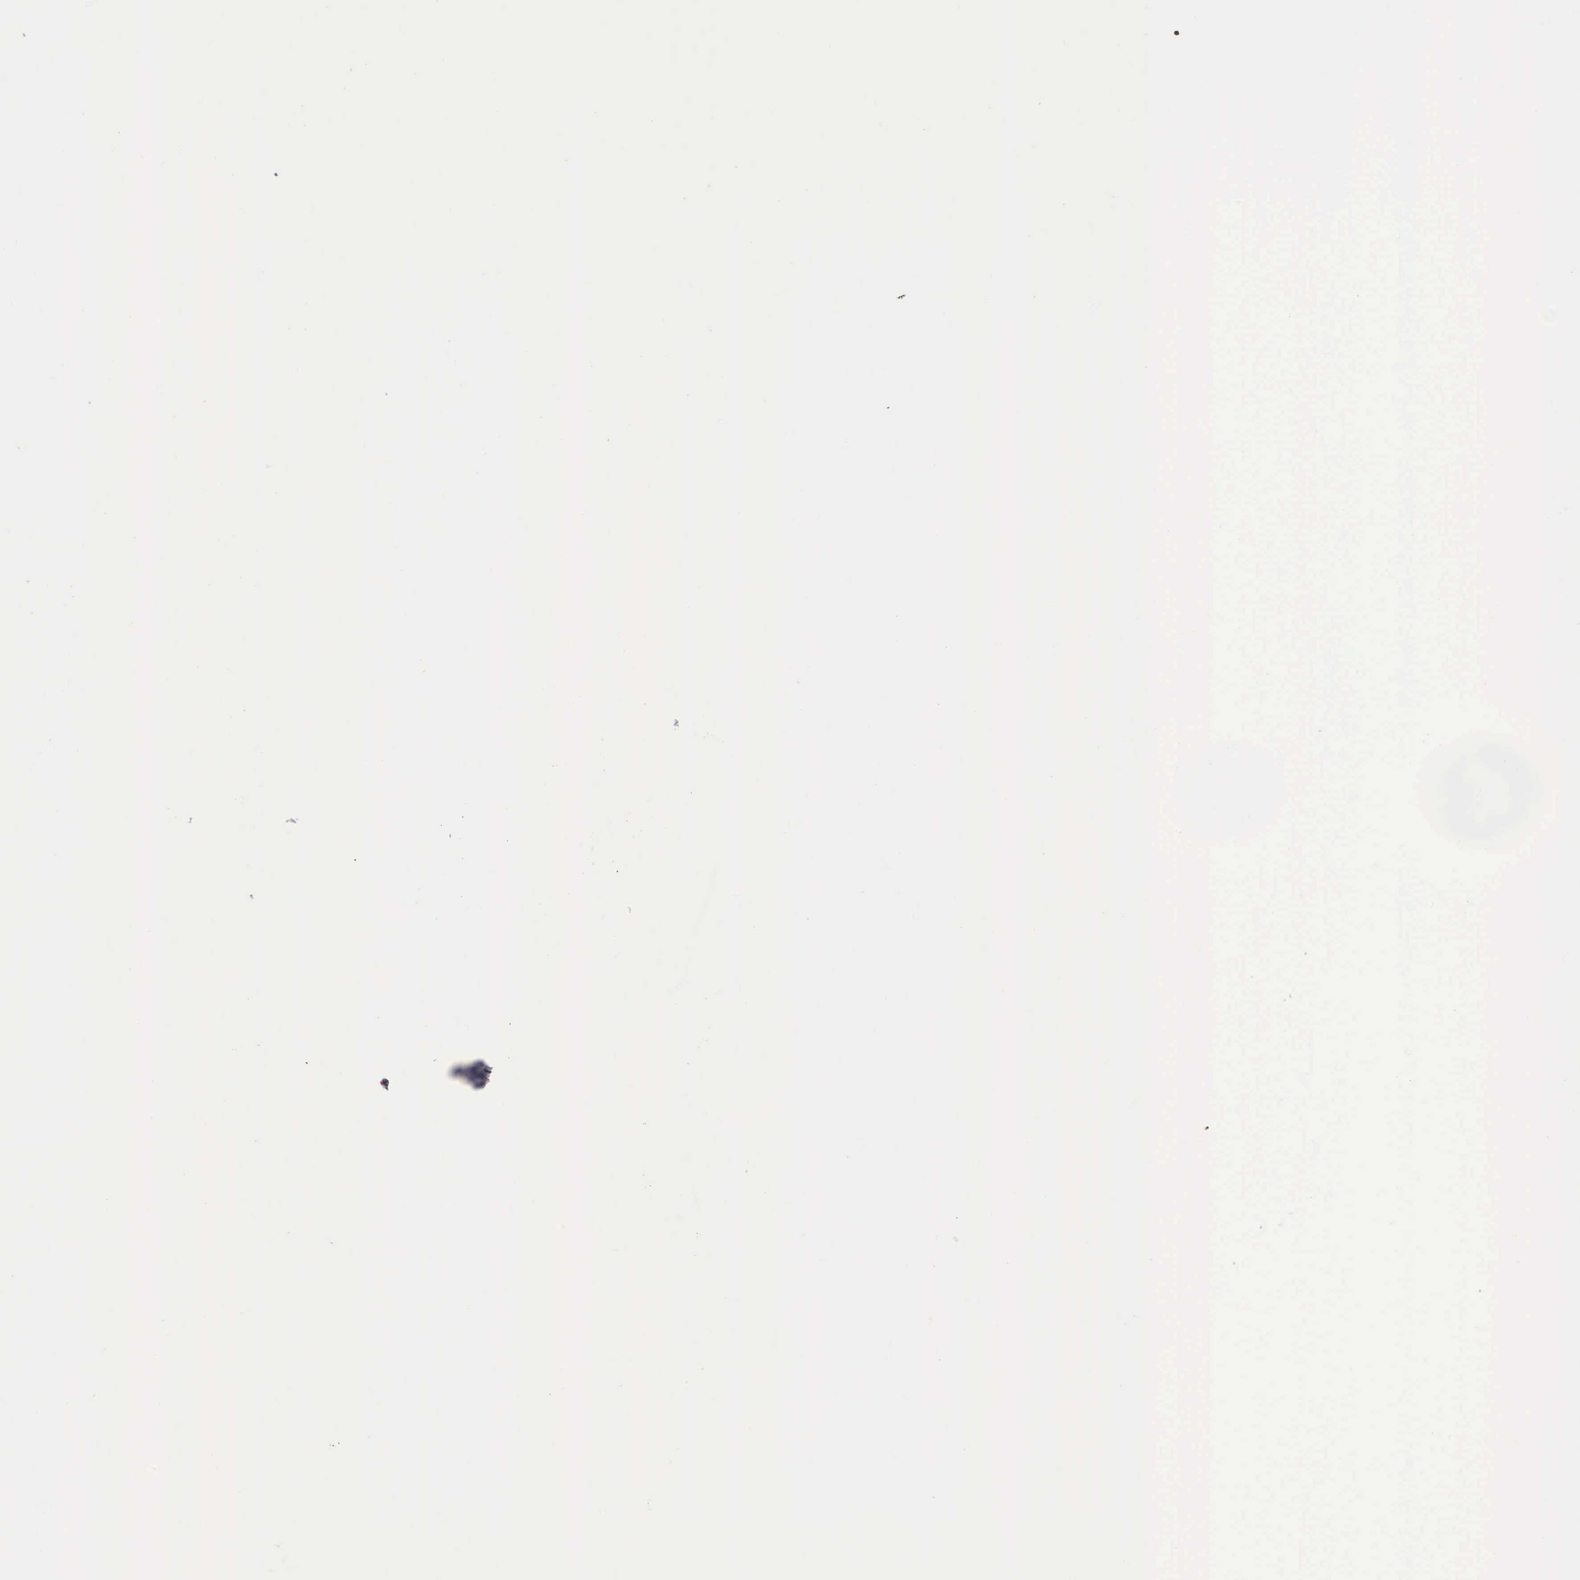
{"staining": {"intensity": "strong", "quantity": ">75%", "location": "nuclear"}, "tissue": "melanoma", "cell_type": "Tumor cells", "image_type": "cancer", "snomed": [{"axis": "morphology", "description": "Malignant melanoma, NOS"}, {"axis": "topography", "description": "Skin"}], "caption": "Human malignant melanoma stained with a brown dye reveals strong nuclear positive staining in approximately >75% of tumor cells.", "gene": "MECP2", "patient": {"sex": "male", "age": 76}}